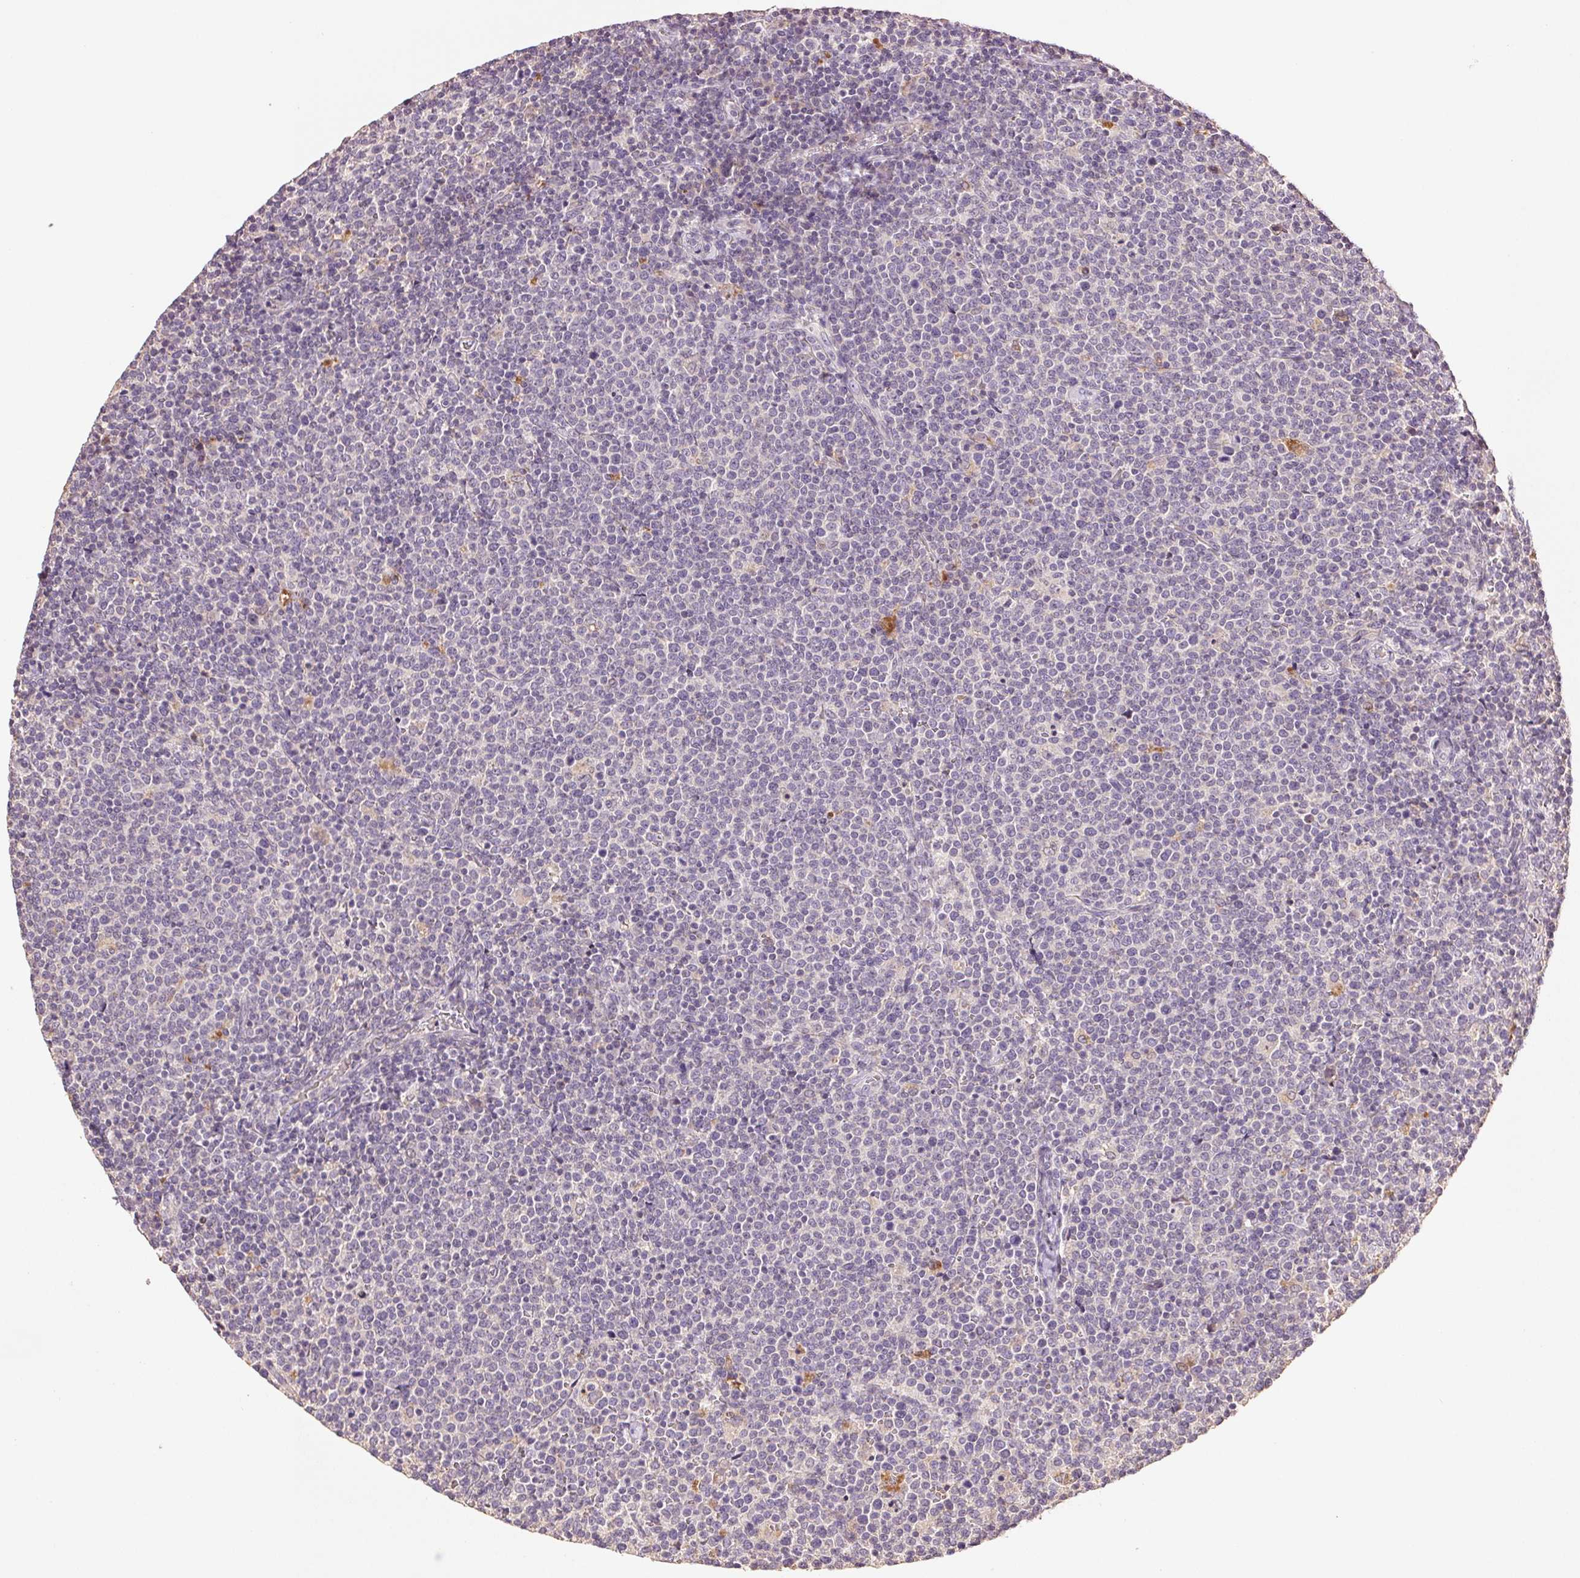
{"staining": {"intensity": "negative", "quantity": "none", "location": "none"}, "tissue": "lymphoma", "cell_type": "Tumor cells", "image_type": "cancer", "snomed": [{"axis": "morphology", "description": "Malignant lymphoma, non-Hodgkin's type, High grade"}, {"axis": "topography", "description": "Lymph node"}], "caption": "An immunohistochemistry (IHC) photomicrograph of lymphoma is shown. There is no staining in tumor cells of lymphoma. Nuclei are stained in blue.", "gene": "TMEM253", "patient": {"sex": "male", "age": 61}}